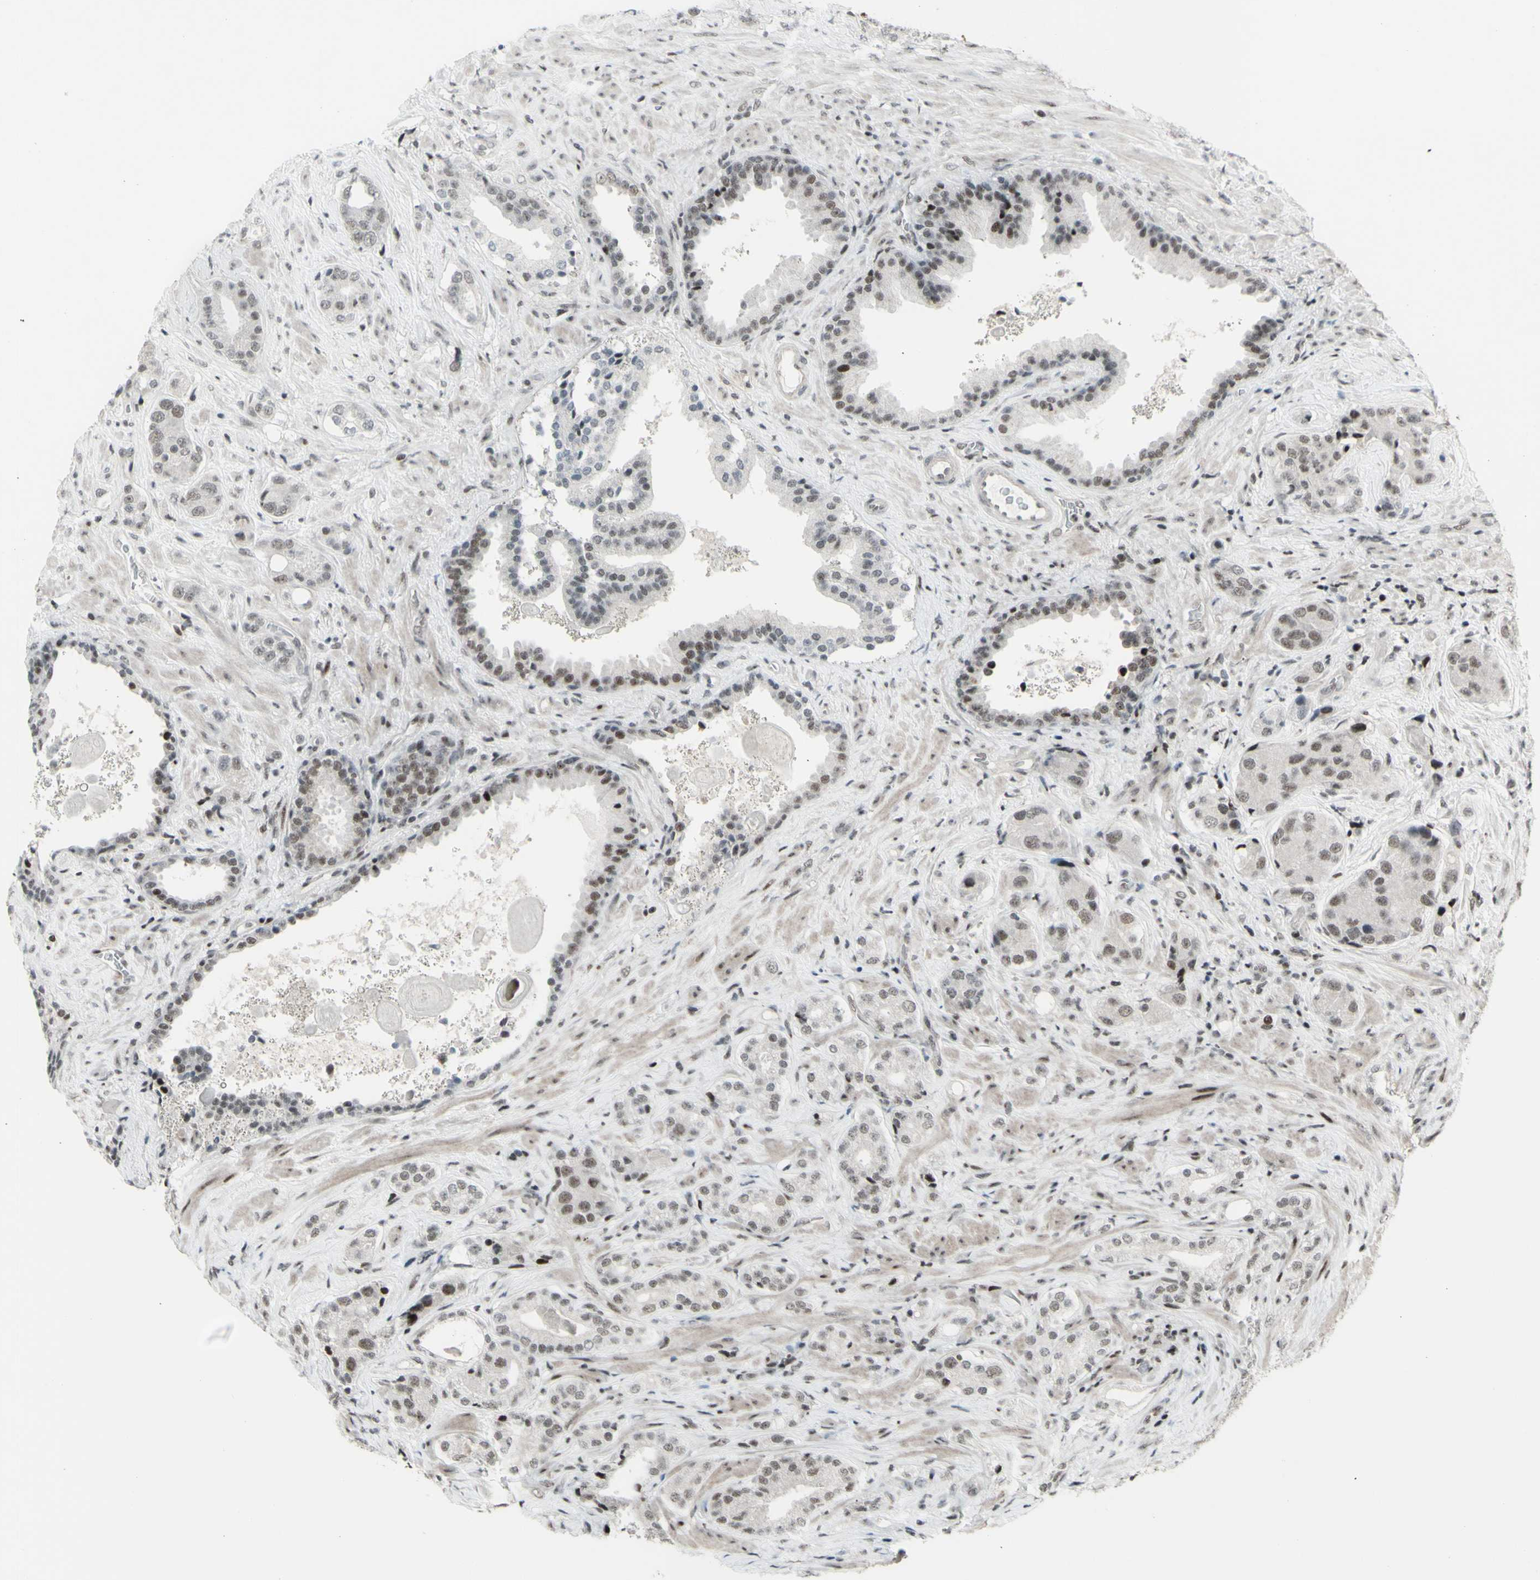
{"staining": {"intensity": "moderate", "quantity": "25%-75%", "location": "nuclear"}, "tissue": "prostate cancer", "cell_type": "Tumor cells", "image_type": "cancer", "snomed": [{"axis": "morphology", "description": "Adenocarcinoma, High grade"}, {"axis": "topography", "description": "Prostate"}], "caption": "A brown stain labels moderate nuclear staining of a protein in human high-grade adenocarcinoma (prostate) tumor cells.", "gene": "SUPT6H", "patient": {"sex": "male", "age": 71}}